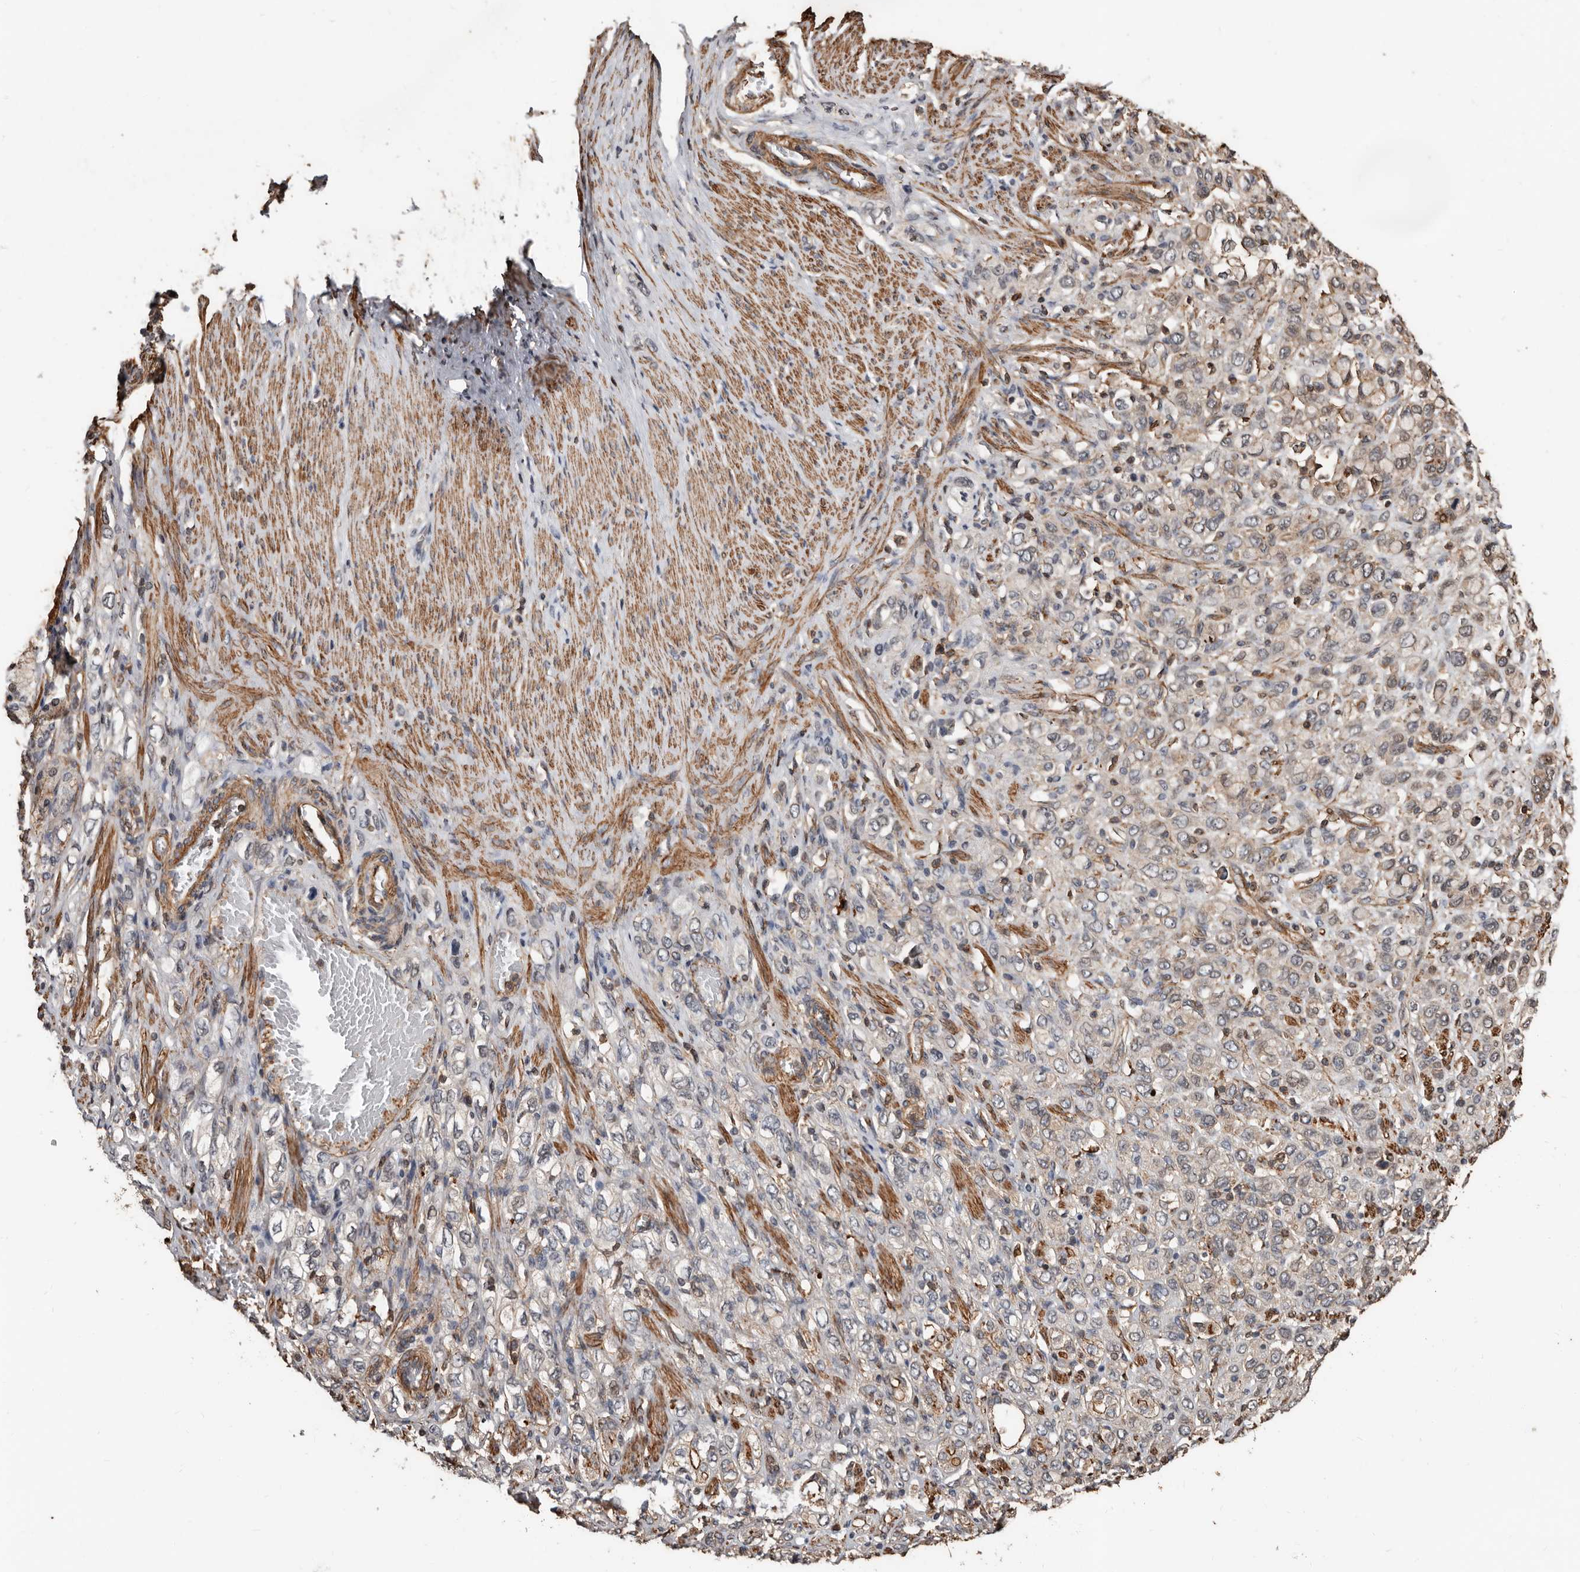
{"staining": {"intensity": "weak", "quantity": "25%-75%", "location": "cytoplasmic/membranous"}, "tissue": "stomach cancer", "cell_type": "Tumor cells", "image_type": "cancer", "snomed": [{"axis": "morphology", "description": "Adenocarcinoma, NOS"}, {"axis": "topography", "description": "Stomach"}], "caption": "Protein staining of stomach cancer tissue demonstrates weak cytoplasmic/membranous expression in approximately 25%-75% of tumor cells.", "gene": "GSK3A", "patient": {"sex": "female", "age": 65}}